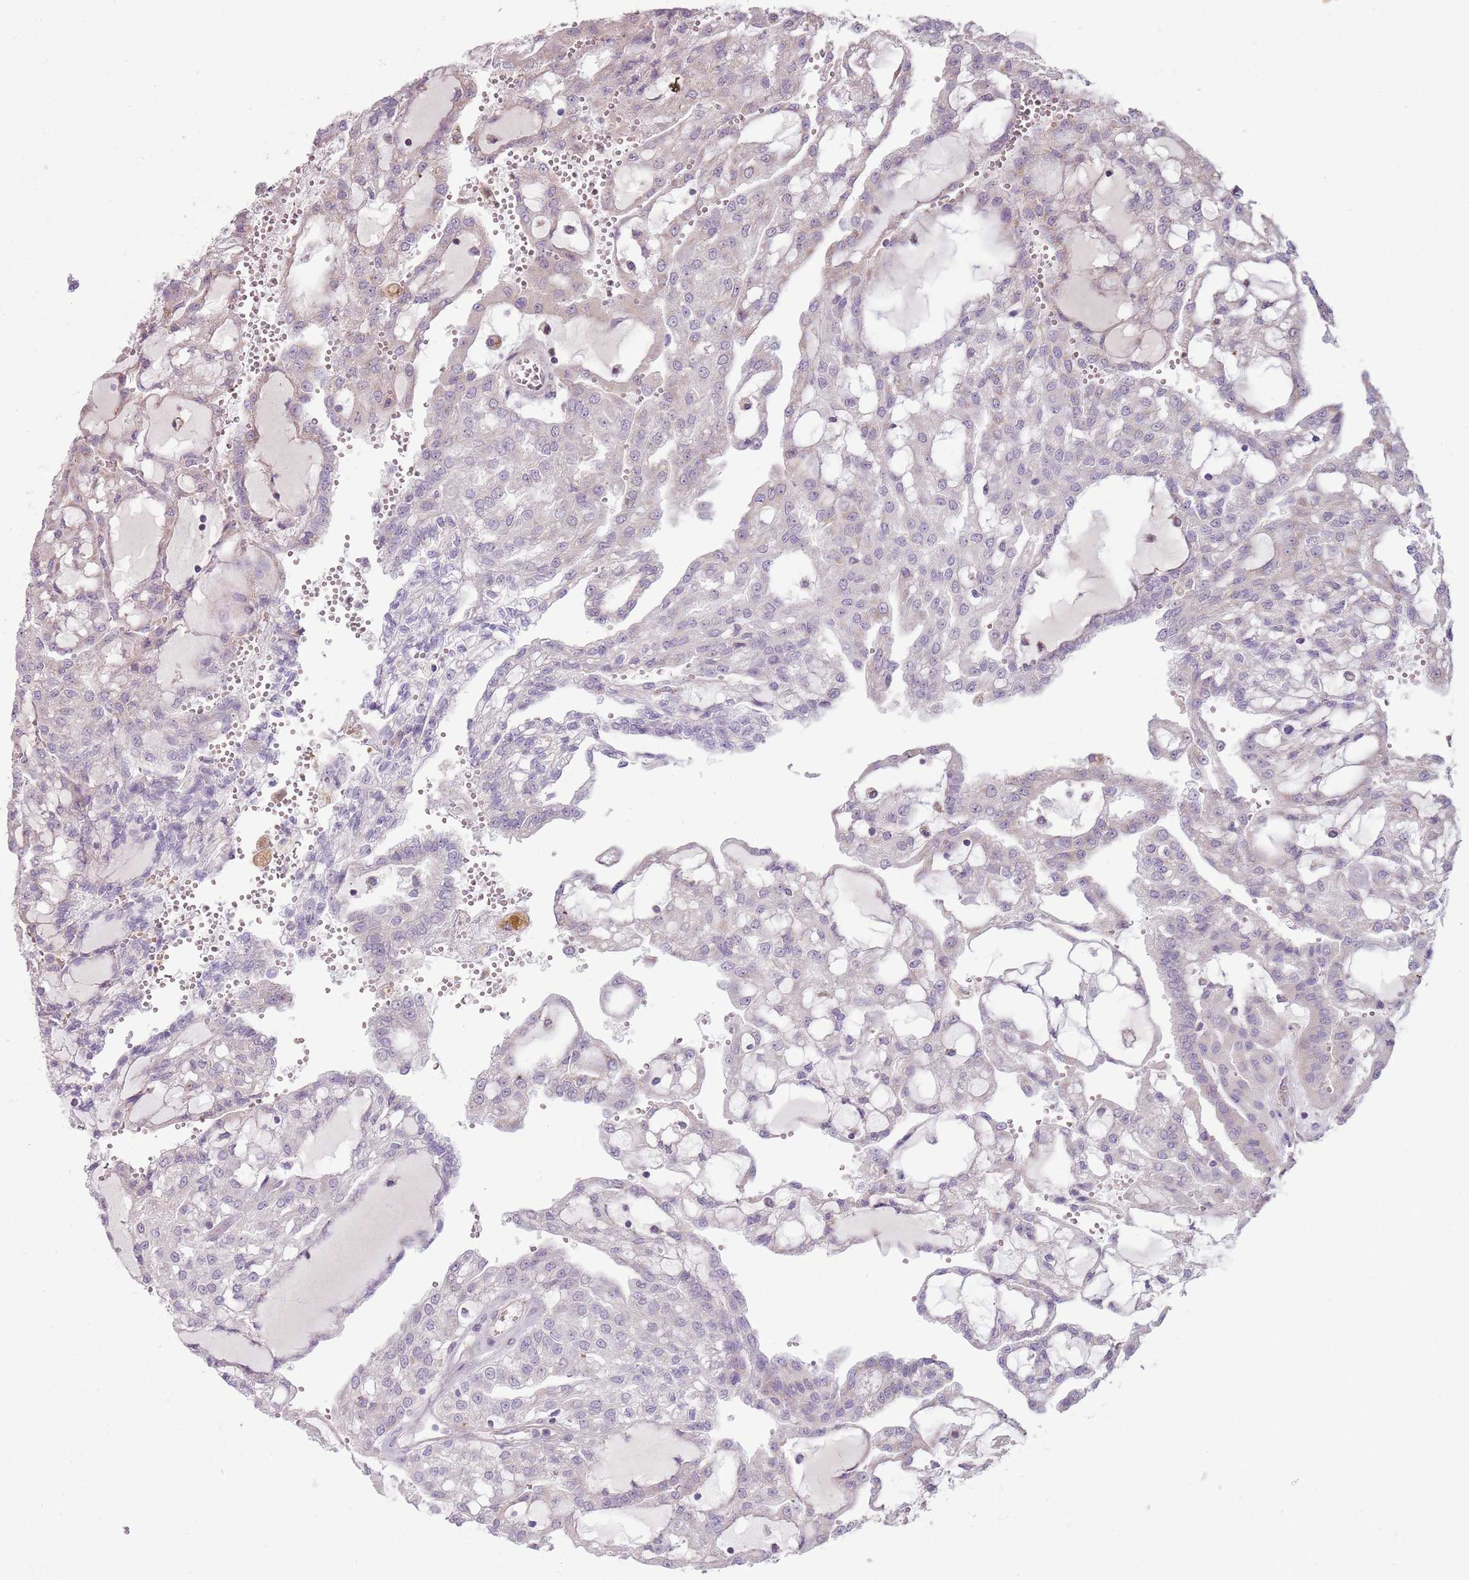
{"staining": {"intensity": "negative", "quantity": "none", "location": "none"}, "tissue": "renal cancer", "cell_type": "Tumor cells", "image_type": "cancer", "snomed": [{"axis": "morphology", "description": "Adenocarcinoma, NOS"}, {"axis": "topography", "description": "Kidney"}], "caption": "Tumor cells are negative for brown protein staining in renal cancer (adenocarcinoma).", "gene": "ZNF530", "patient": {"sex": "male", "age": 63}}